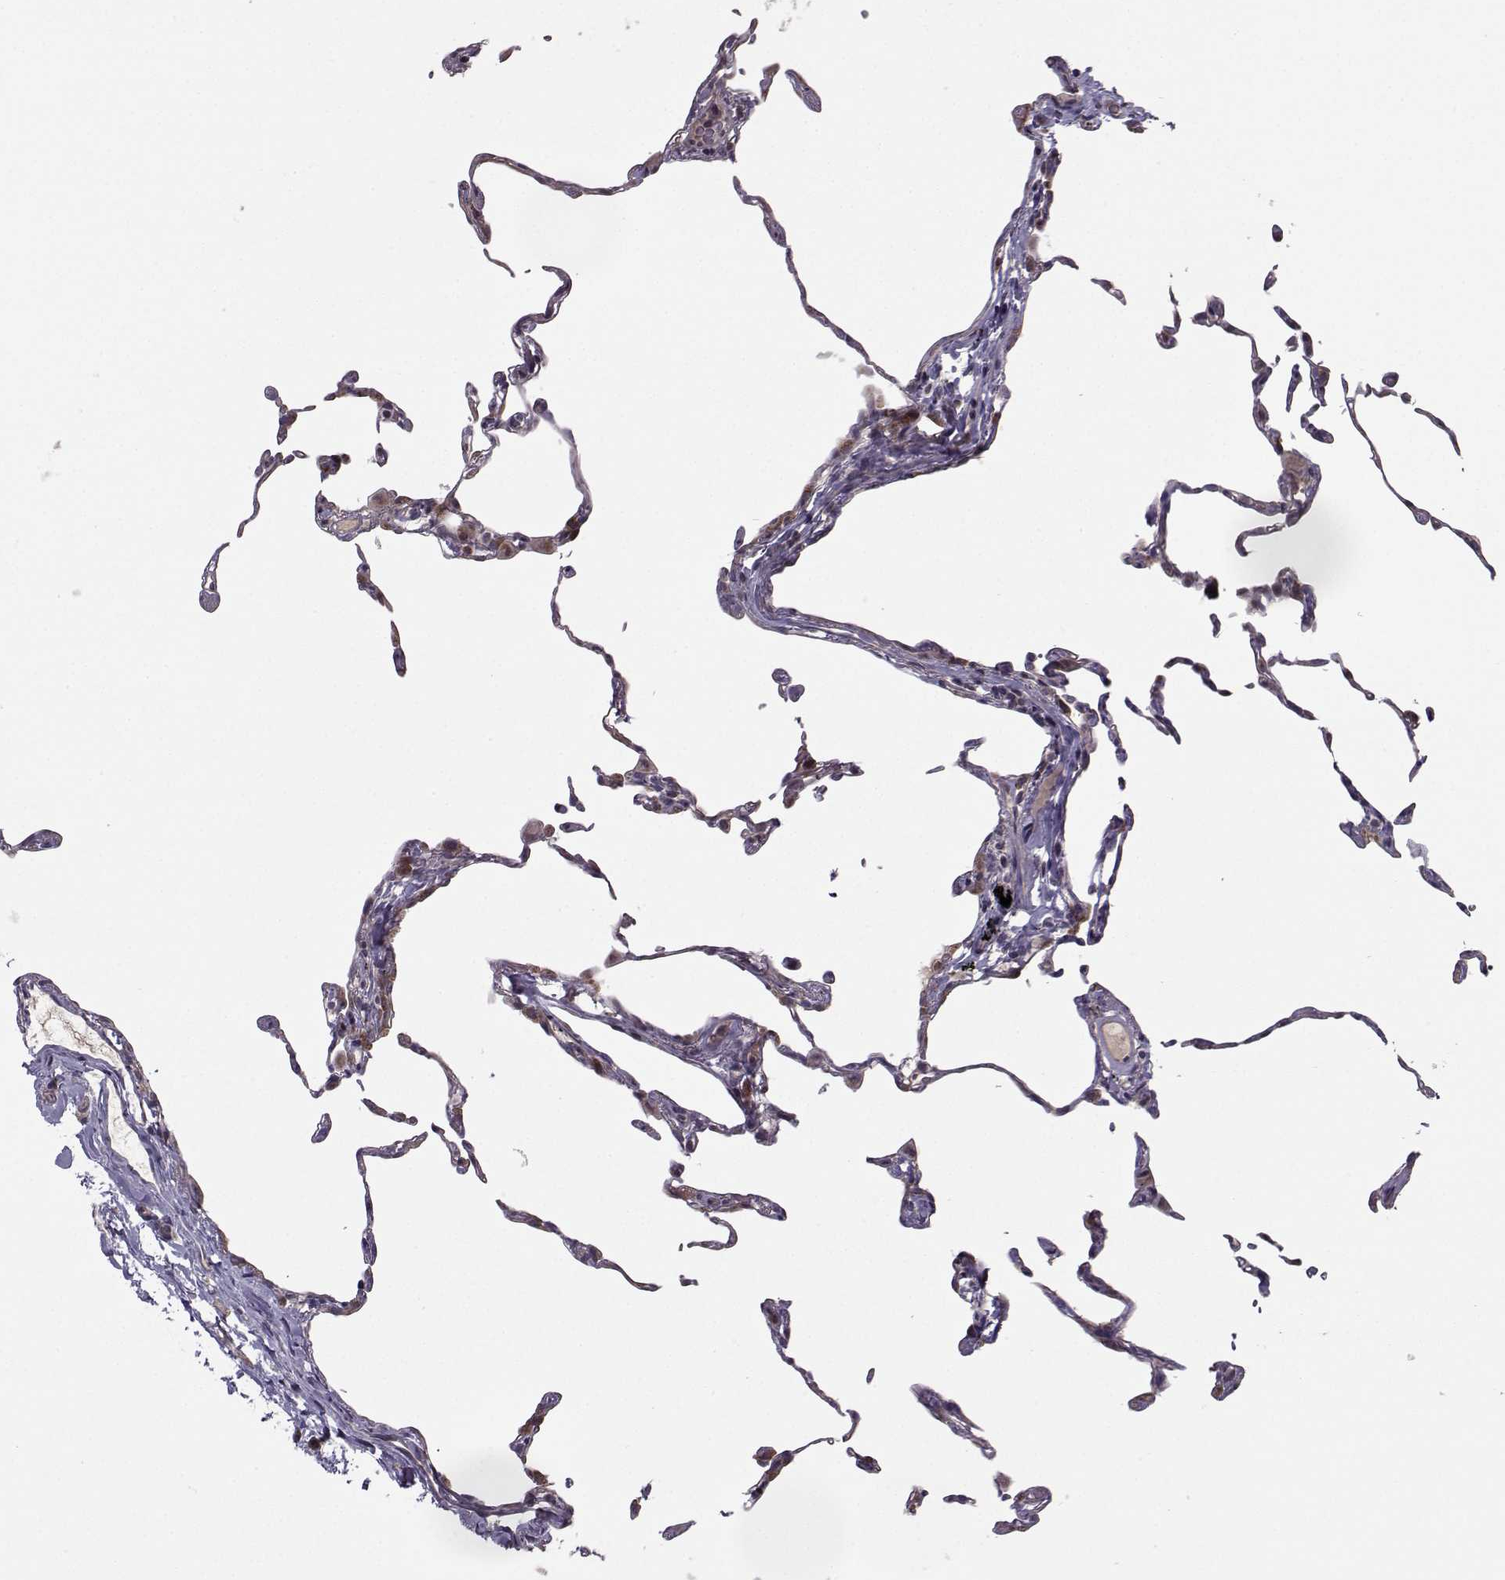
{"staining": {"intensity": "moderate", "quantity": "<25%", "location": "cytoplasmic/membranous"}, "tissue": "lung", "cell_type": "Alveolar cells", "image_type": "normal", "snomed": [{"axis": "morphology", "description": "Normal tissue, NOS"}, {"axis": "topography", "description": "Lung"}], "caption": "Lung stained with DAB IHC reveals low levels of moderate cytoplasmic/membranous positivity in approximately <25% of alveolar cells.", "gene": "NECAB3", "patient": {"sex": "female", "age": 57}}